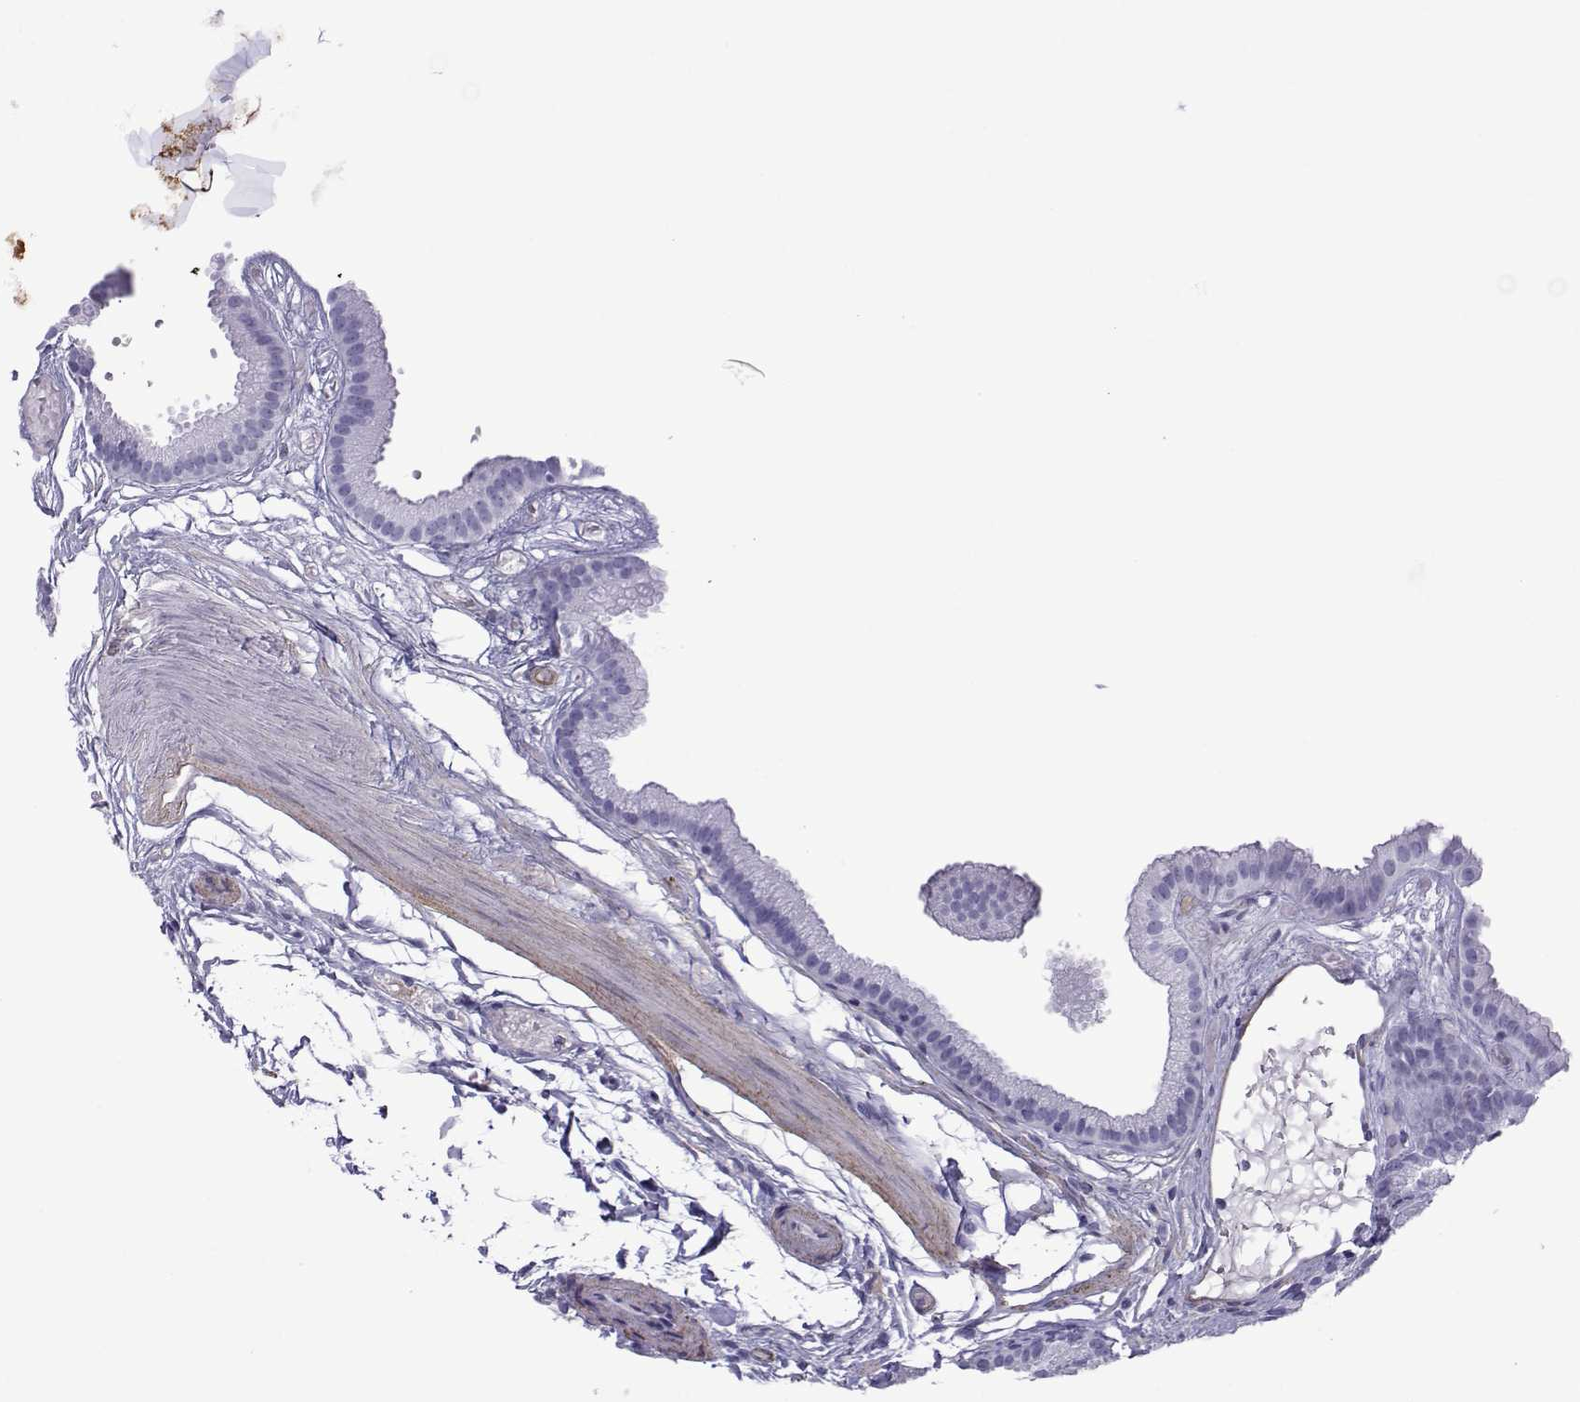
{"staining": {"intensity": "negative", "quantity": "none", "location": "none"}, "tissue": "gallbladder", "cell_type": "Glandular cells", "image_type": "normal", "snomed": [{"axis": "morphology", "description": "Normal tissue, NOS"}, {"axis": "topography", "description": "Gallbladder"}], "caption": "A high-resolution image shows IHC staining of unremarkable gallbladder, which reveals no significant expression in glandular cells. Brightfield microscopy of immunohistochemistry (IHC) stained with DAB (3,3'-diaminobenzidine) (brown) and hematoxylin (blue), captured at high magnification.", "gene": "SPANXA1", "patient": {"sex": "female", "age": 45}}